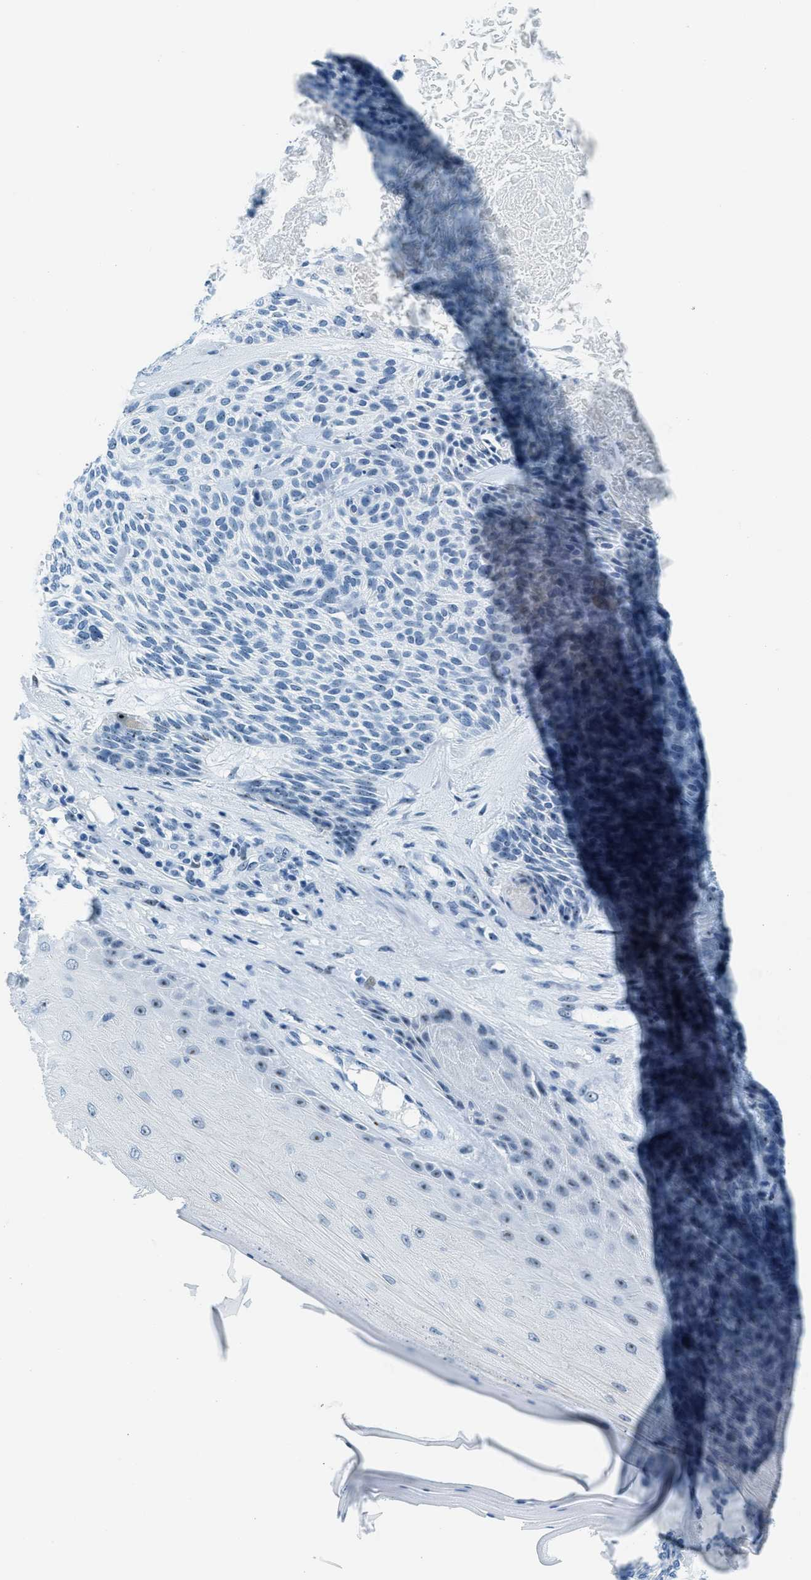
{"staining": {"intensity": "negative", "quantity": "none", "location": "none"}, "tissue": "skin cancer", "cell_type": "Tumor cells", "image_type": "cancer", "snomed": [{"axis": "morphology", "description": "Basal cell carcinoma"}, {"axis": "topography", "description": "Skin"}], "caption": "Skin basal cell carcinoma was stained to show a protein in brown. There is no significant staining in tumor cells.", "gene": "PLA2G2A", "patient": {"sex": "male", "age": 55}}